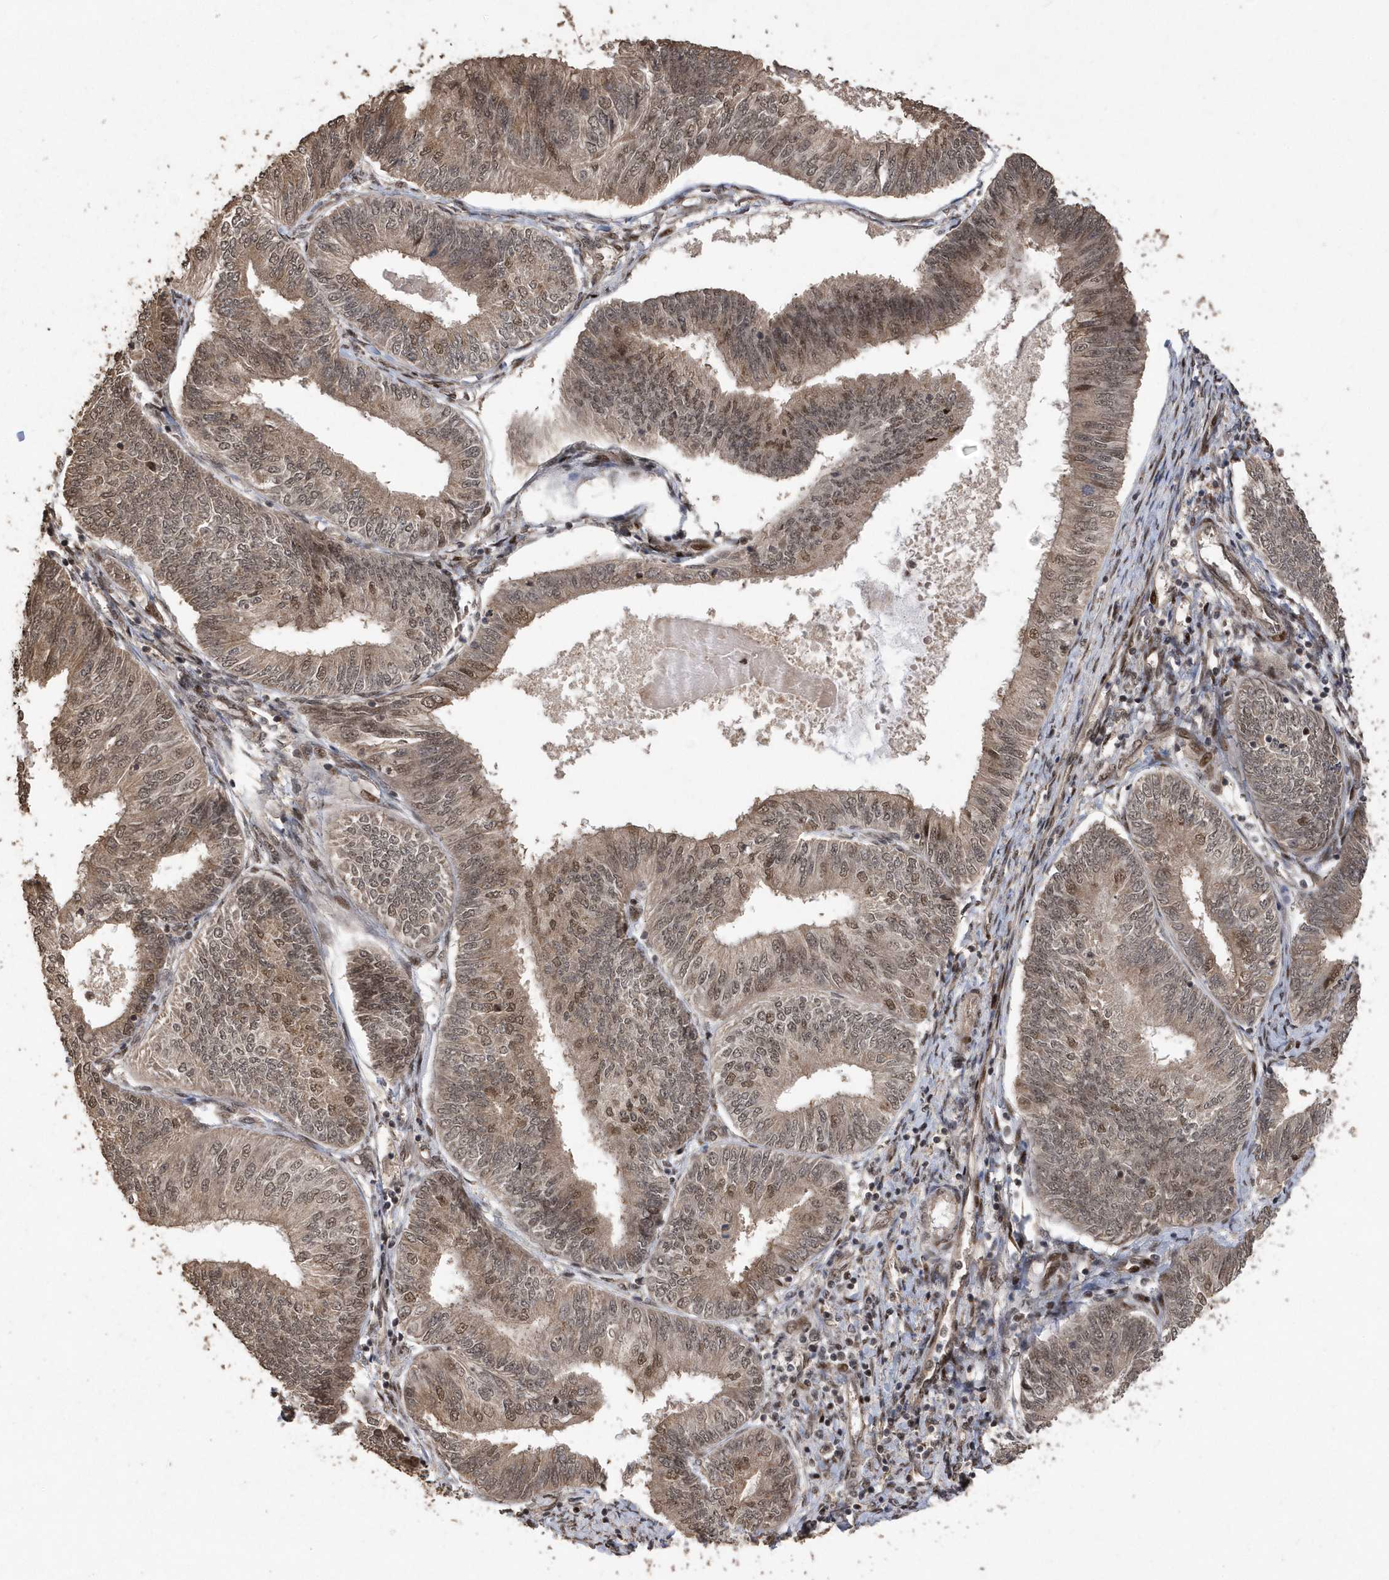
{"staining": {"intensity": "moderate", "quantity": ">75%", "location": "cytoplasmic/membranous,nuclear"}, "tissue": "endometrial cancer", "cell_type": "Tumor cells", "image_type": "cancer", "snomed": [{"axis": "morphology", "description": "Adenocarcinoma, NOS"}, {"axis": "topography", "description": "Endometrium"}], "caption": "Endometrial cancer (adenocarcinoma) tissue demonstrates moderate cytoplasmic/membranous and nuclear positivity in about >75% of tumor cells, visualized by immunohistochemistry.", "gene": "INTS12", "patient": {"sex": "female", "age": 58}}